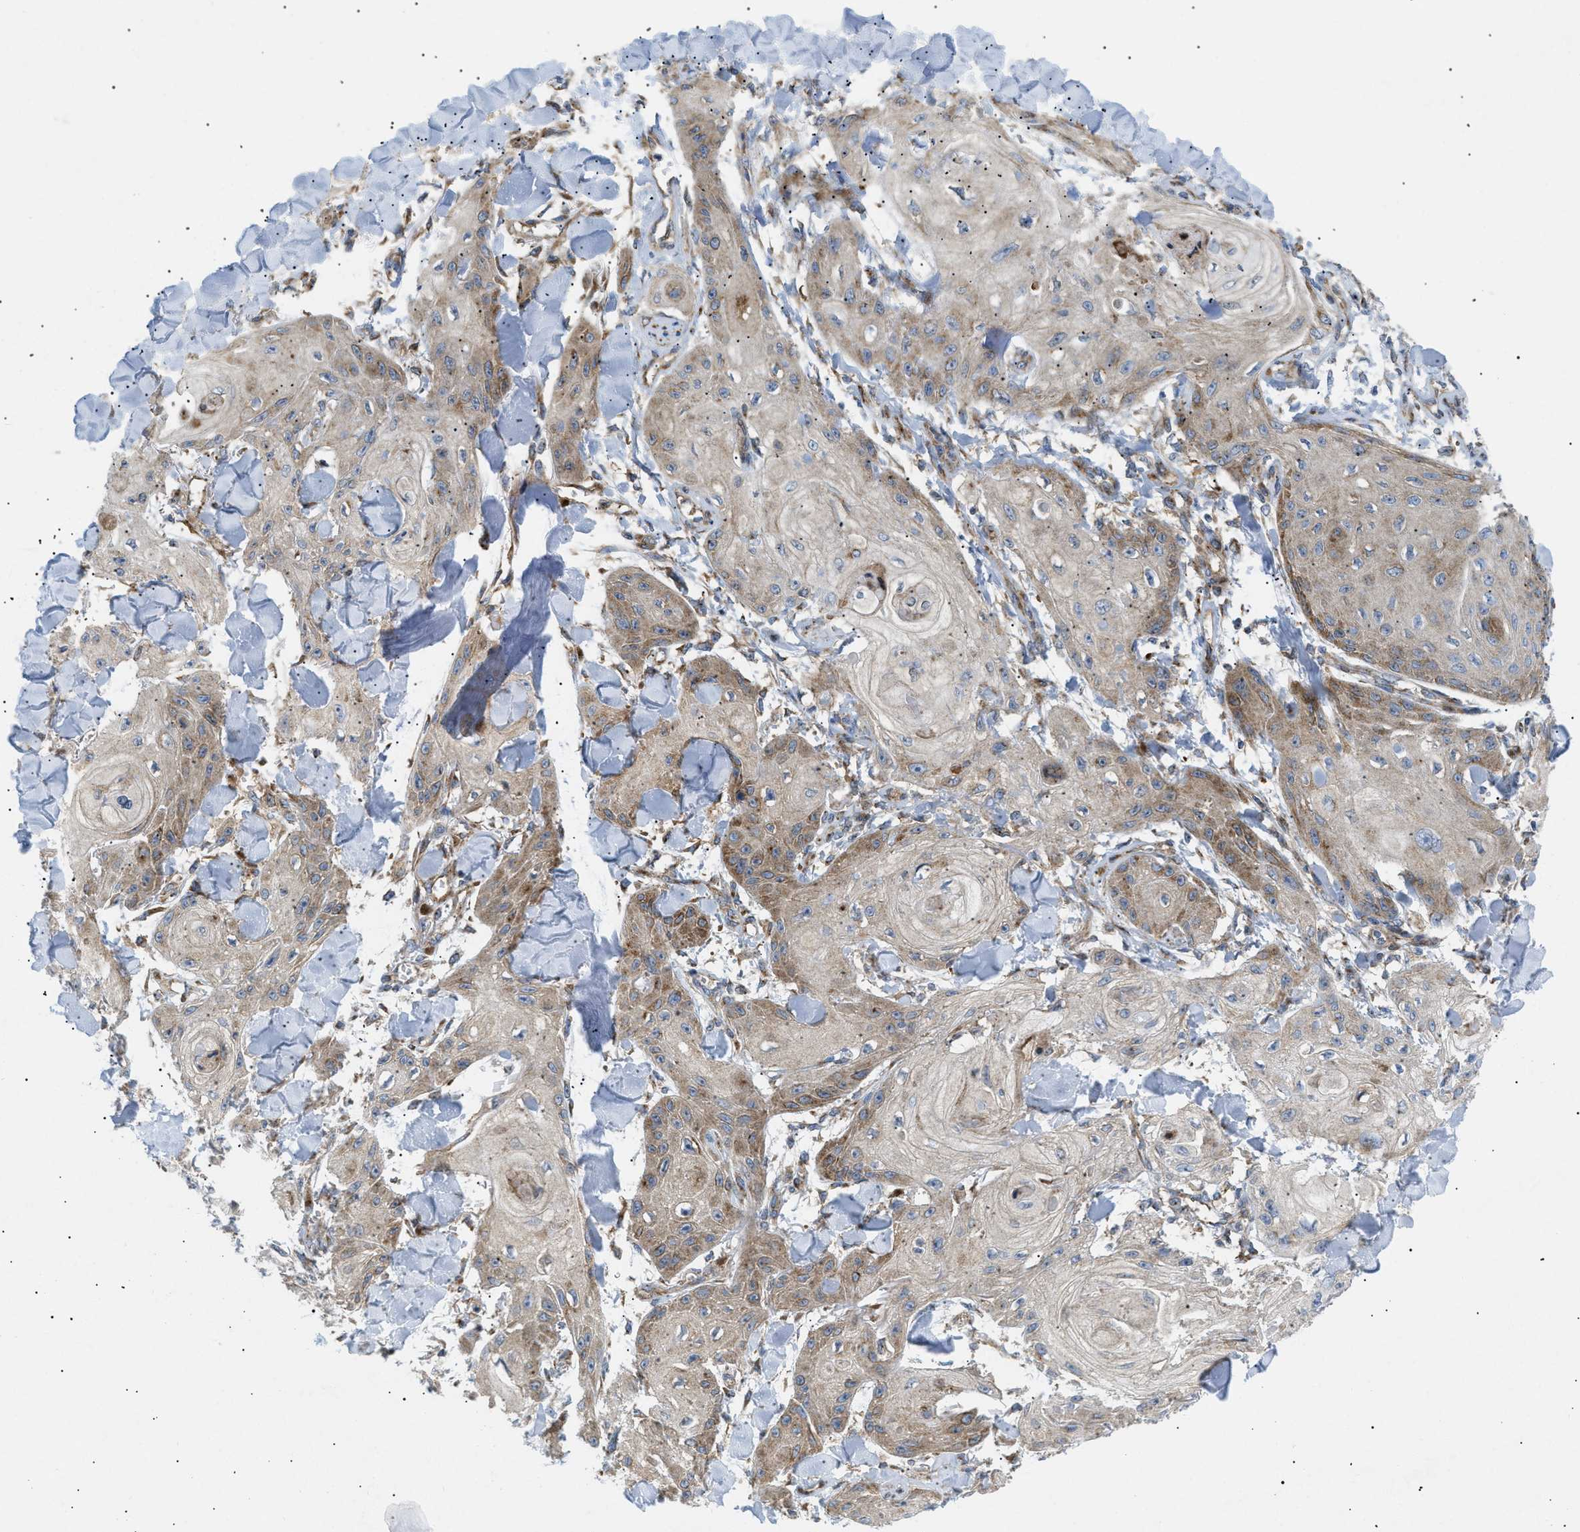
{"staining": {"intensity": "moderate", "quantity": ">75%", "location": "cytoplasmic/membranous"}, "tissue": "skin cancer", "cell_type": "Tumor cells", "image_type": "cancer", "snomed": [{"axis": "morphology", "description": "Squamous cell carcinoma, NOS"}, {"axis": "topography", "description": "Skin"}], "caption": "Protein staining of squamous cell carcinoma (skin) tissue demonstrates moderate cytoplasmic/membranous positivity in about >75% of tumor cells.", "gene": "DCTN4", "patient": {"sex": "male", "age": 74}}